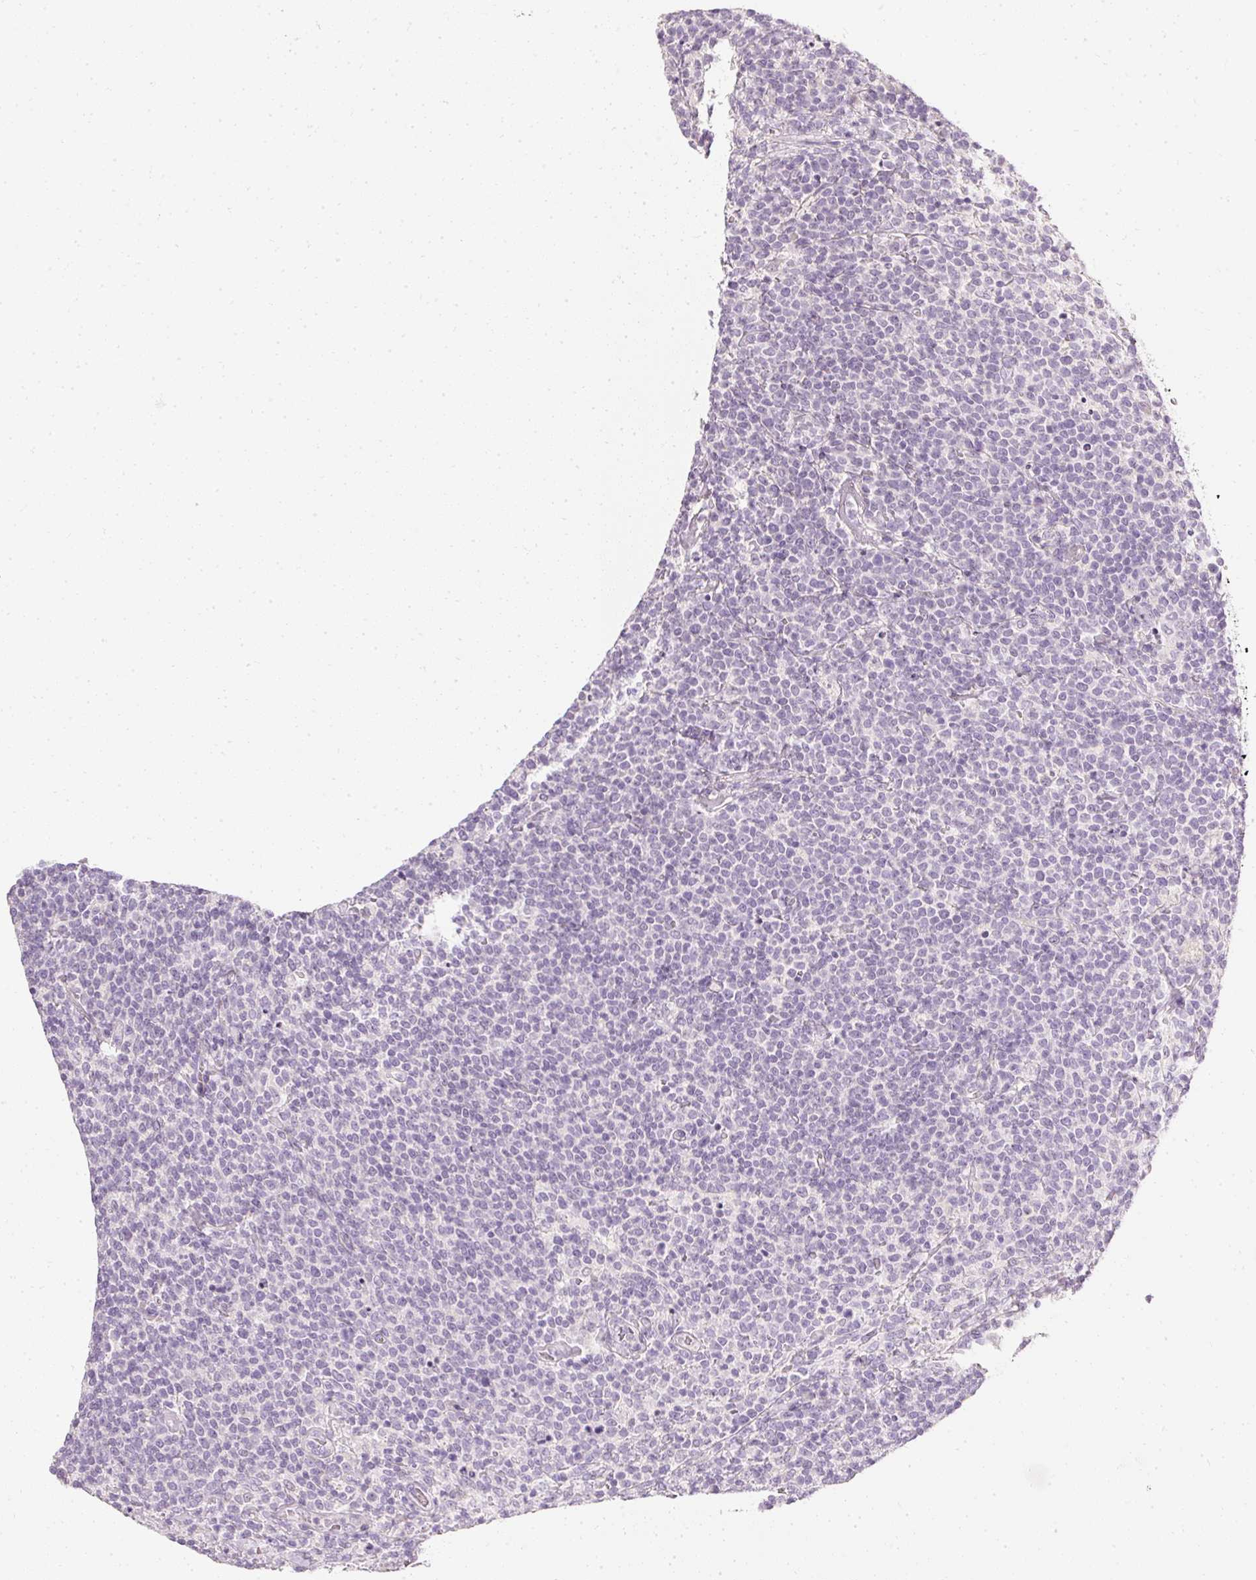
{"staining": {"intensity": "negative", "quantity": "none", "location": "none"}, "tissue": "lymphoma", "cell_type": "Tumor cells", "image_type": "cancer", "snomed": [{"axis": "morphology", "description": "Malignant lymphoma, non-Hodgkin's type, High grade"}, {"axis": "topography", "description": "Lymph node"}], "caption": "This micrograph is of lymphoma stained with immunohistochemistry (IHC) to label a protein in brown with the nuclei are counter-stained blue. There is no positivity in tumor cells.", "gene": "ELAVL3", "patient": {"sex": "male", "age": 61}}